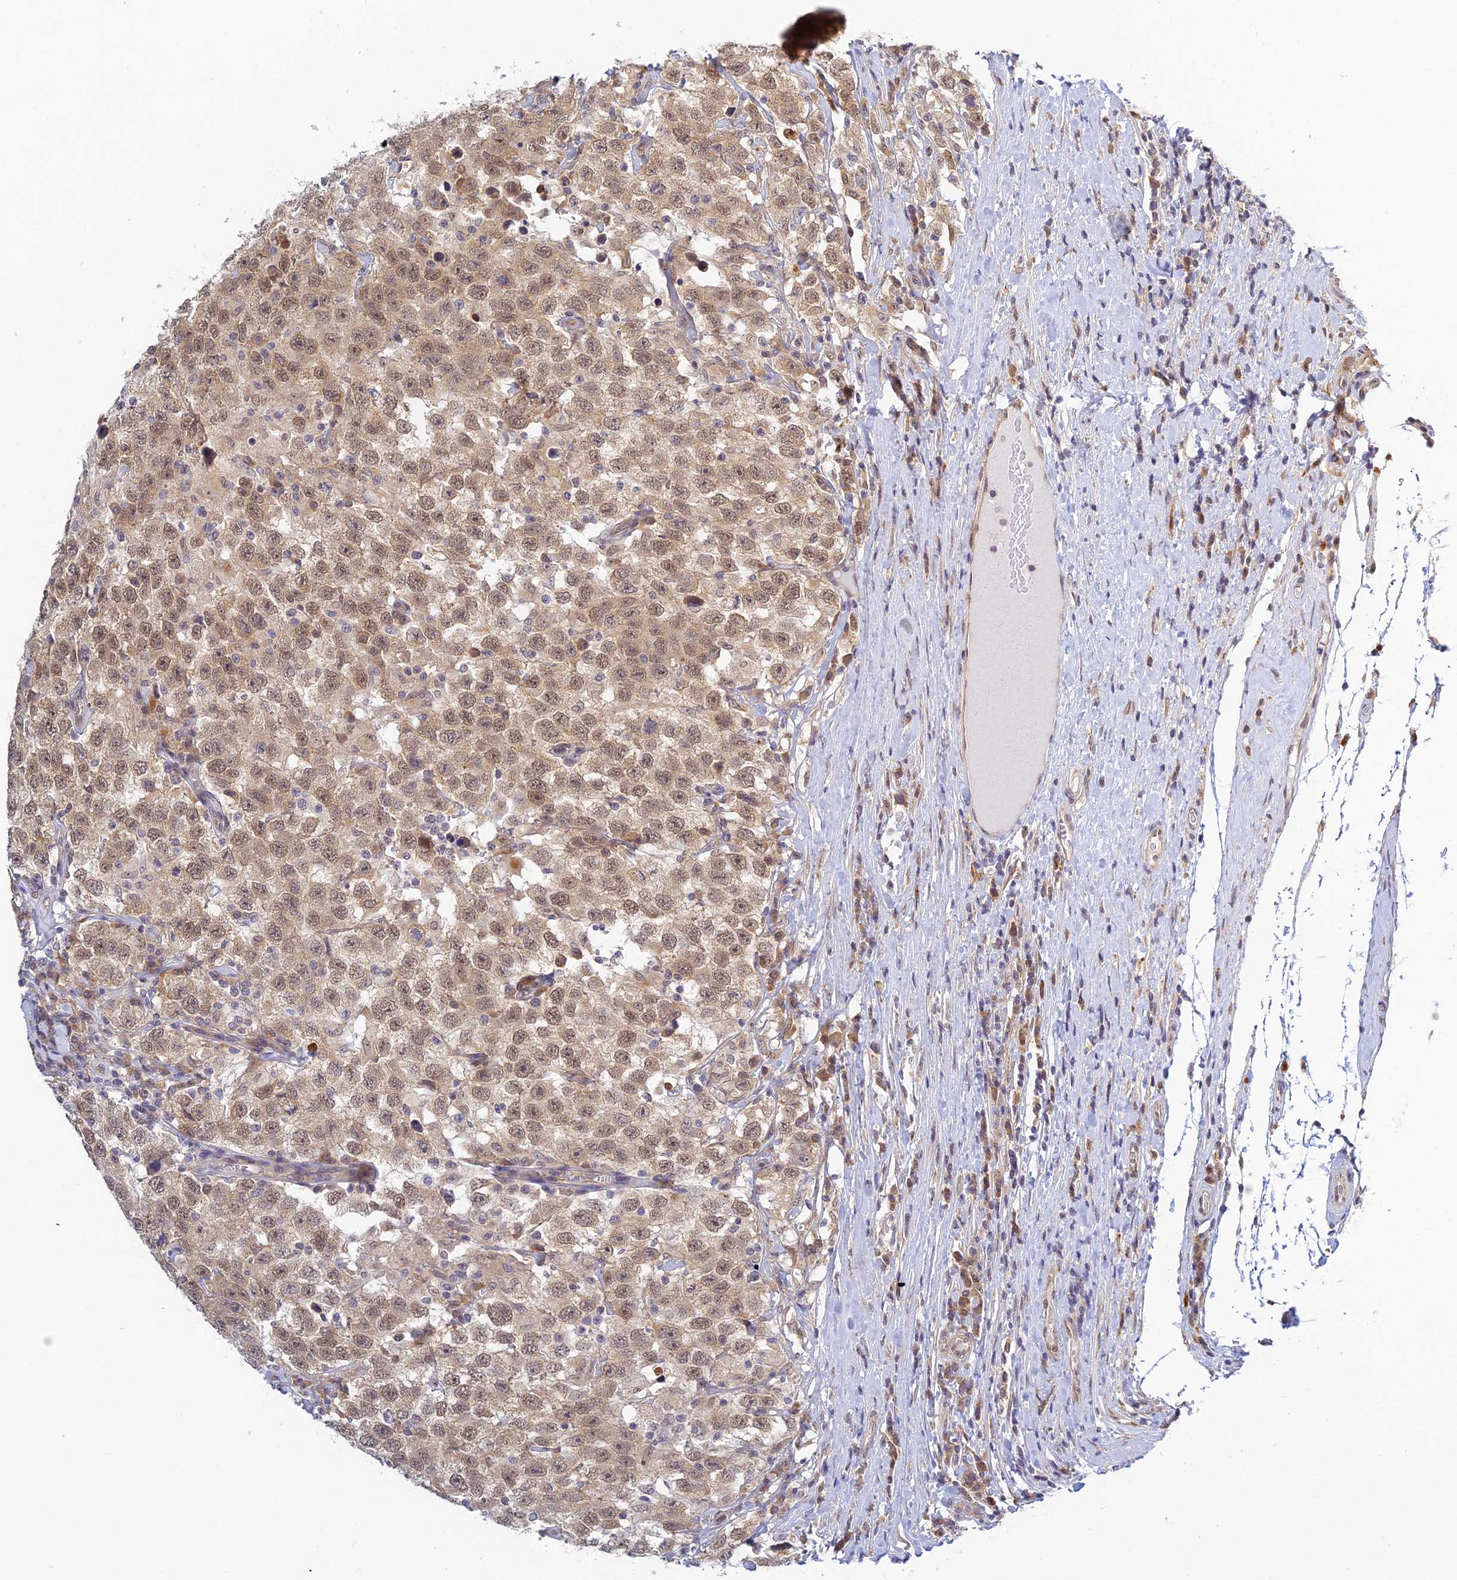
{"staining": {"intensity": "weak", "quantity": ">75%", "location": "nuclear"}, "tissue": "testis cancer", "cell_type": "Tumor cells", "image_type": "cancer", "snomed": [{"axis": "morphology", "description": "Seminoma, NOS"}, {"axis": "topography", "description": "Testis"}], "caption": "Testis cancer stained with a brown dye shows weak nuclear positive staining in approximately >75% of tumor cells.", "gene": "SKIC8", "patient": {"sex": "male", "age": 41}}